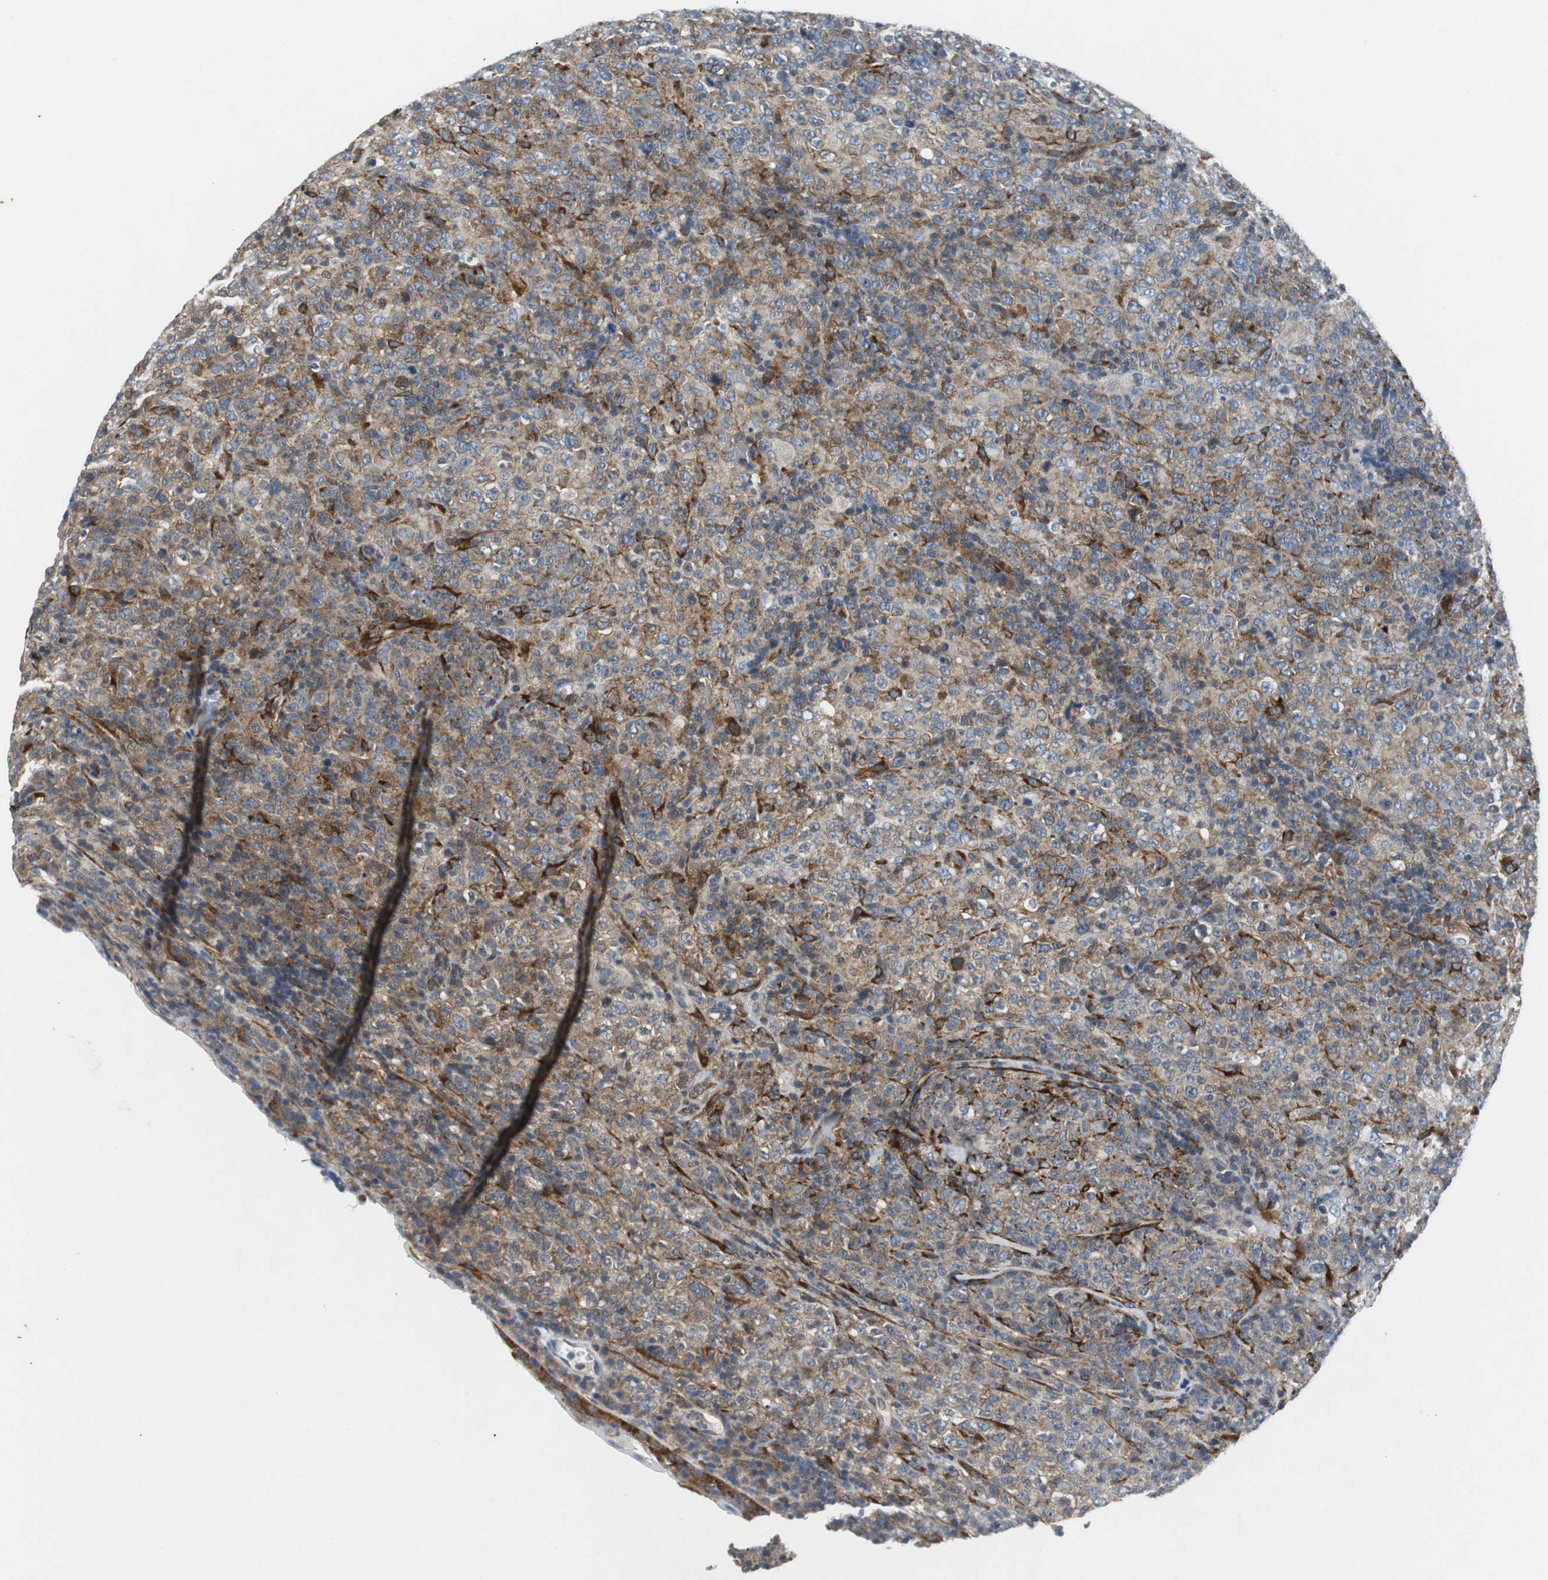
{"staining": {"intensity": "moderate", "quantity": ">75%", "location": "cytoplasmic/membranous"}, "tissue": "lymphoma", "cell_type": "Tumor cells", "image_type": "cancer", "snomed": [{"axis": "morphology", "description": "Malignant lymphoma, non-Hodgkin's type, High grade"}, {"axis": "topography", "description": "Tonsil"}], "caption": "High-power microscopy captured an immunohistochemistry (IHC) histopathology image of lymphoma, revealing moderate cytoplasmic/membranous positivity in approximately >75% of tumor cells.", "gene": "ISCU", "patient": {"sex": "female", "age": 36}}